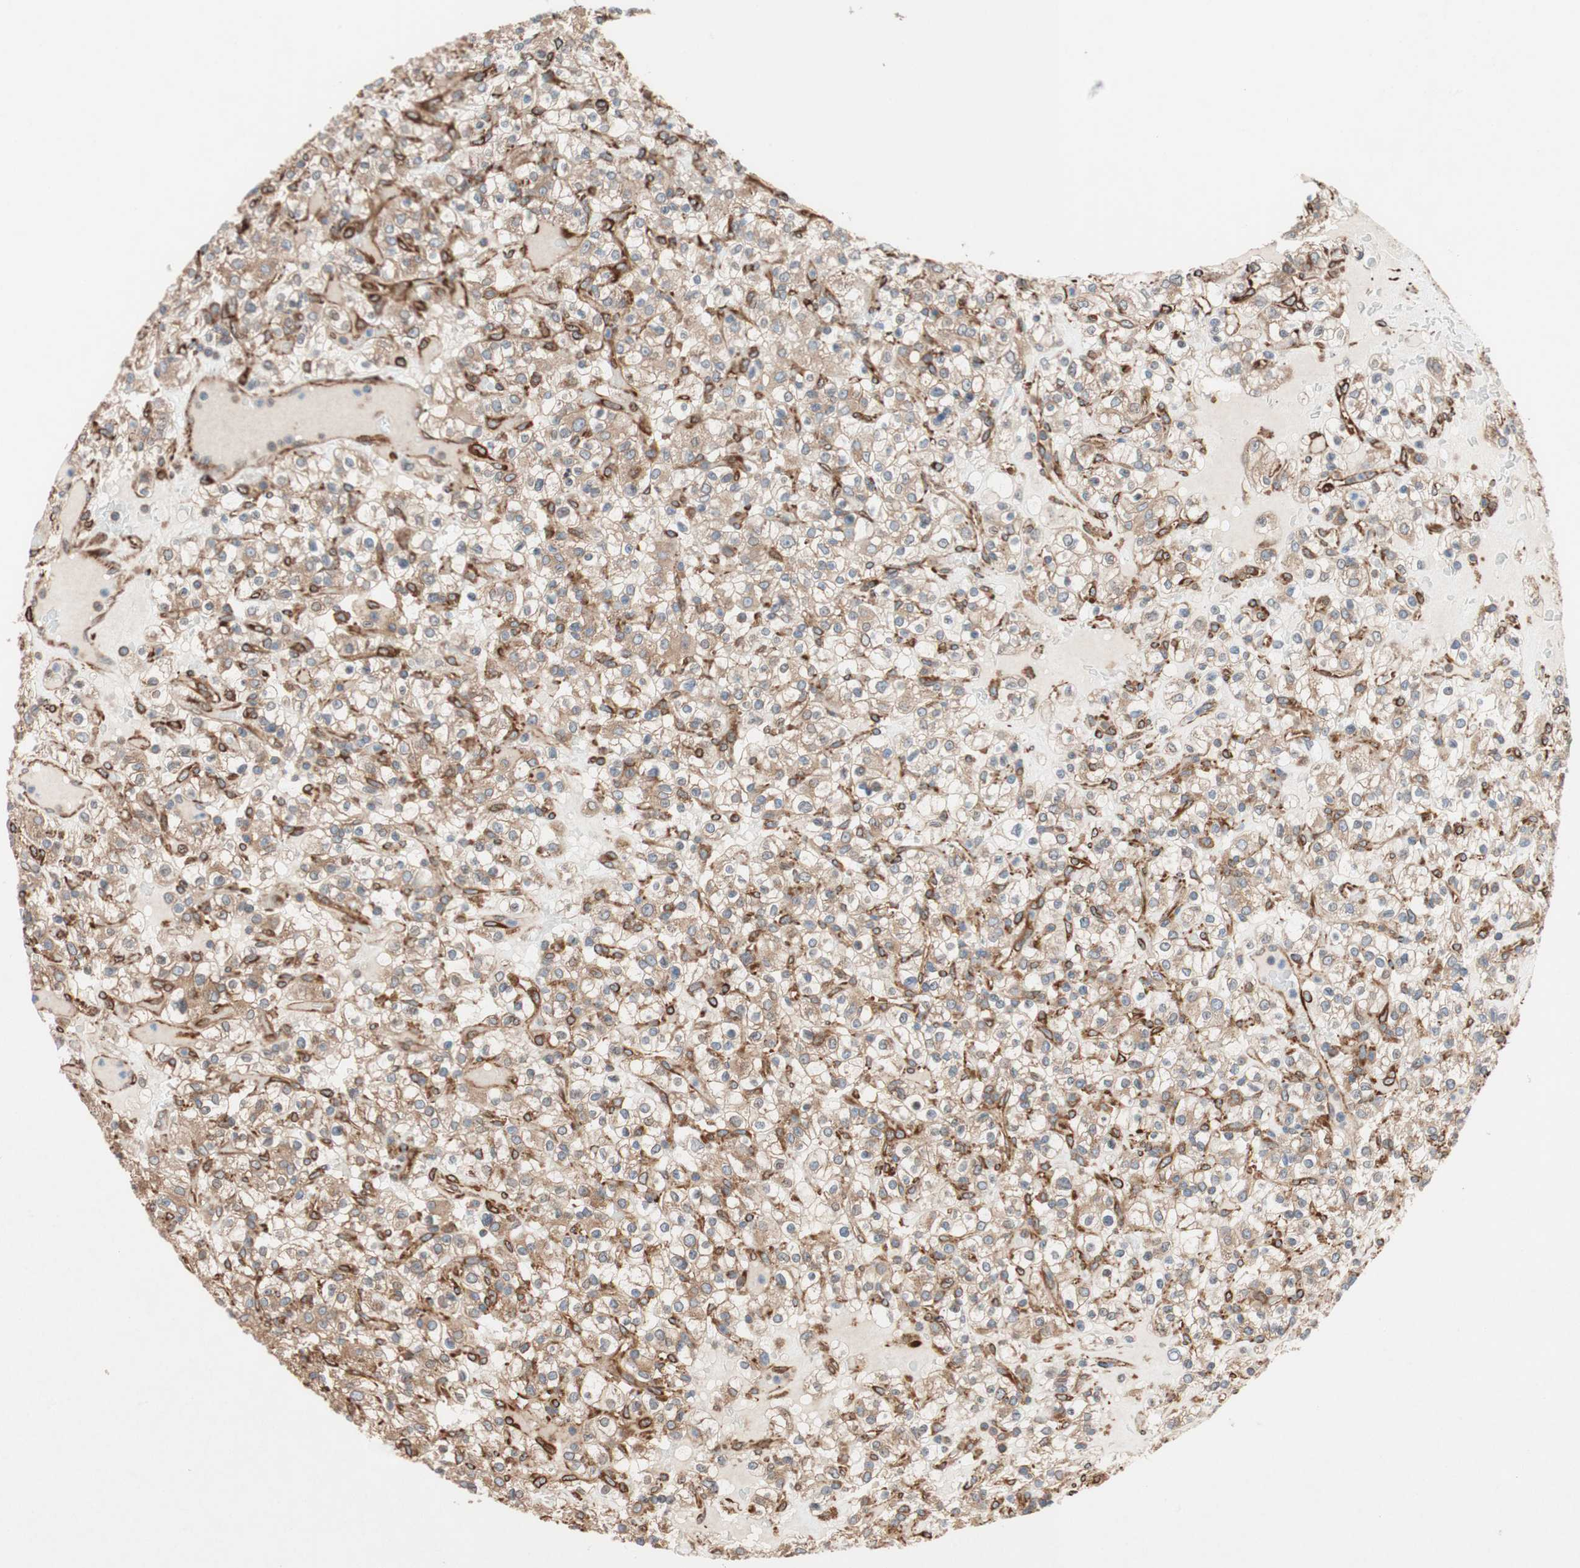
{"staining": {"intensity": "moderate", "quantity": ">75%", "location": "cytoplasmic/membranous"}, "tissue": "renal cancer", "cell_type": "Tumor cells", "image_type": "cancer", "snomed": [{"axis": "morphology", "description": "Normal tissue, NOS"}, {"axis": "morphology", "description": "Adenocarcinoma, NOS"}, {"axis": "topography", "description": "Kidney"}], "caption": "Immunohistochemistry (IHC) (DAB) staining of human renal cancer (adenocarcinoma) shows moderate cytoplasmic/membranous protein expression in about >75% of tumor cells.", "gene": "GPSM2", "patient": {"sex": "female", "age": 72}}